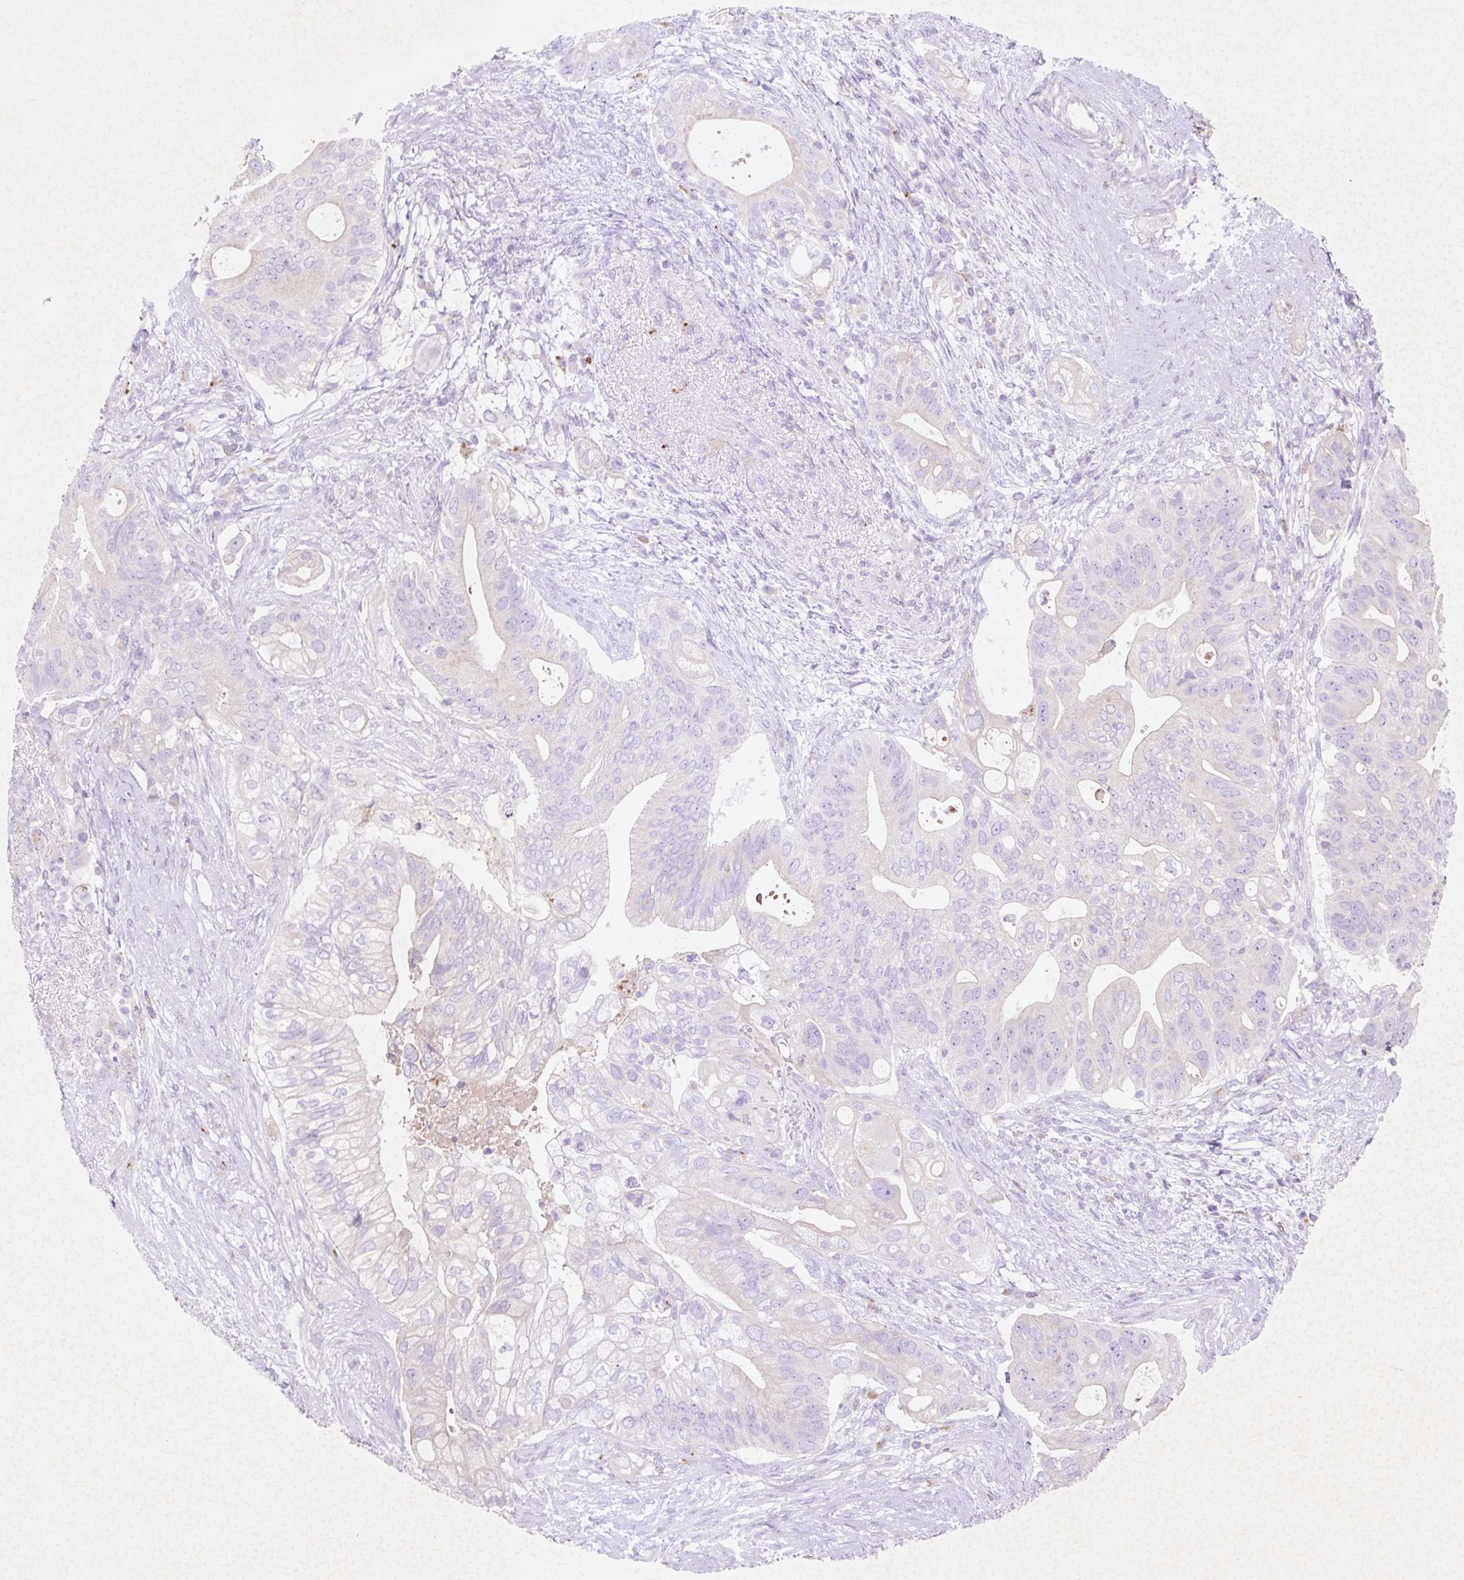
{"staining": {"intensity": "negative", "quantity": "none", "location": "none"}, "tissue": "pancreatic cancer", "cell_type": "Tumor cells", "image_type": "cancer", "snomed": [{"axis": "morphology", "description": "Adenocarcinoma, NOS"}, {"axis": "topography", "description": "Pancreas"}], "caption": "Photomicrograph shows no significant protein positivity in tumor cells of adenocarcinoma (pancreatic).", "gene": "HEXA", "patient": {"sex": "female", "age": 72}}